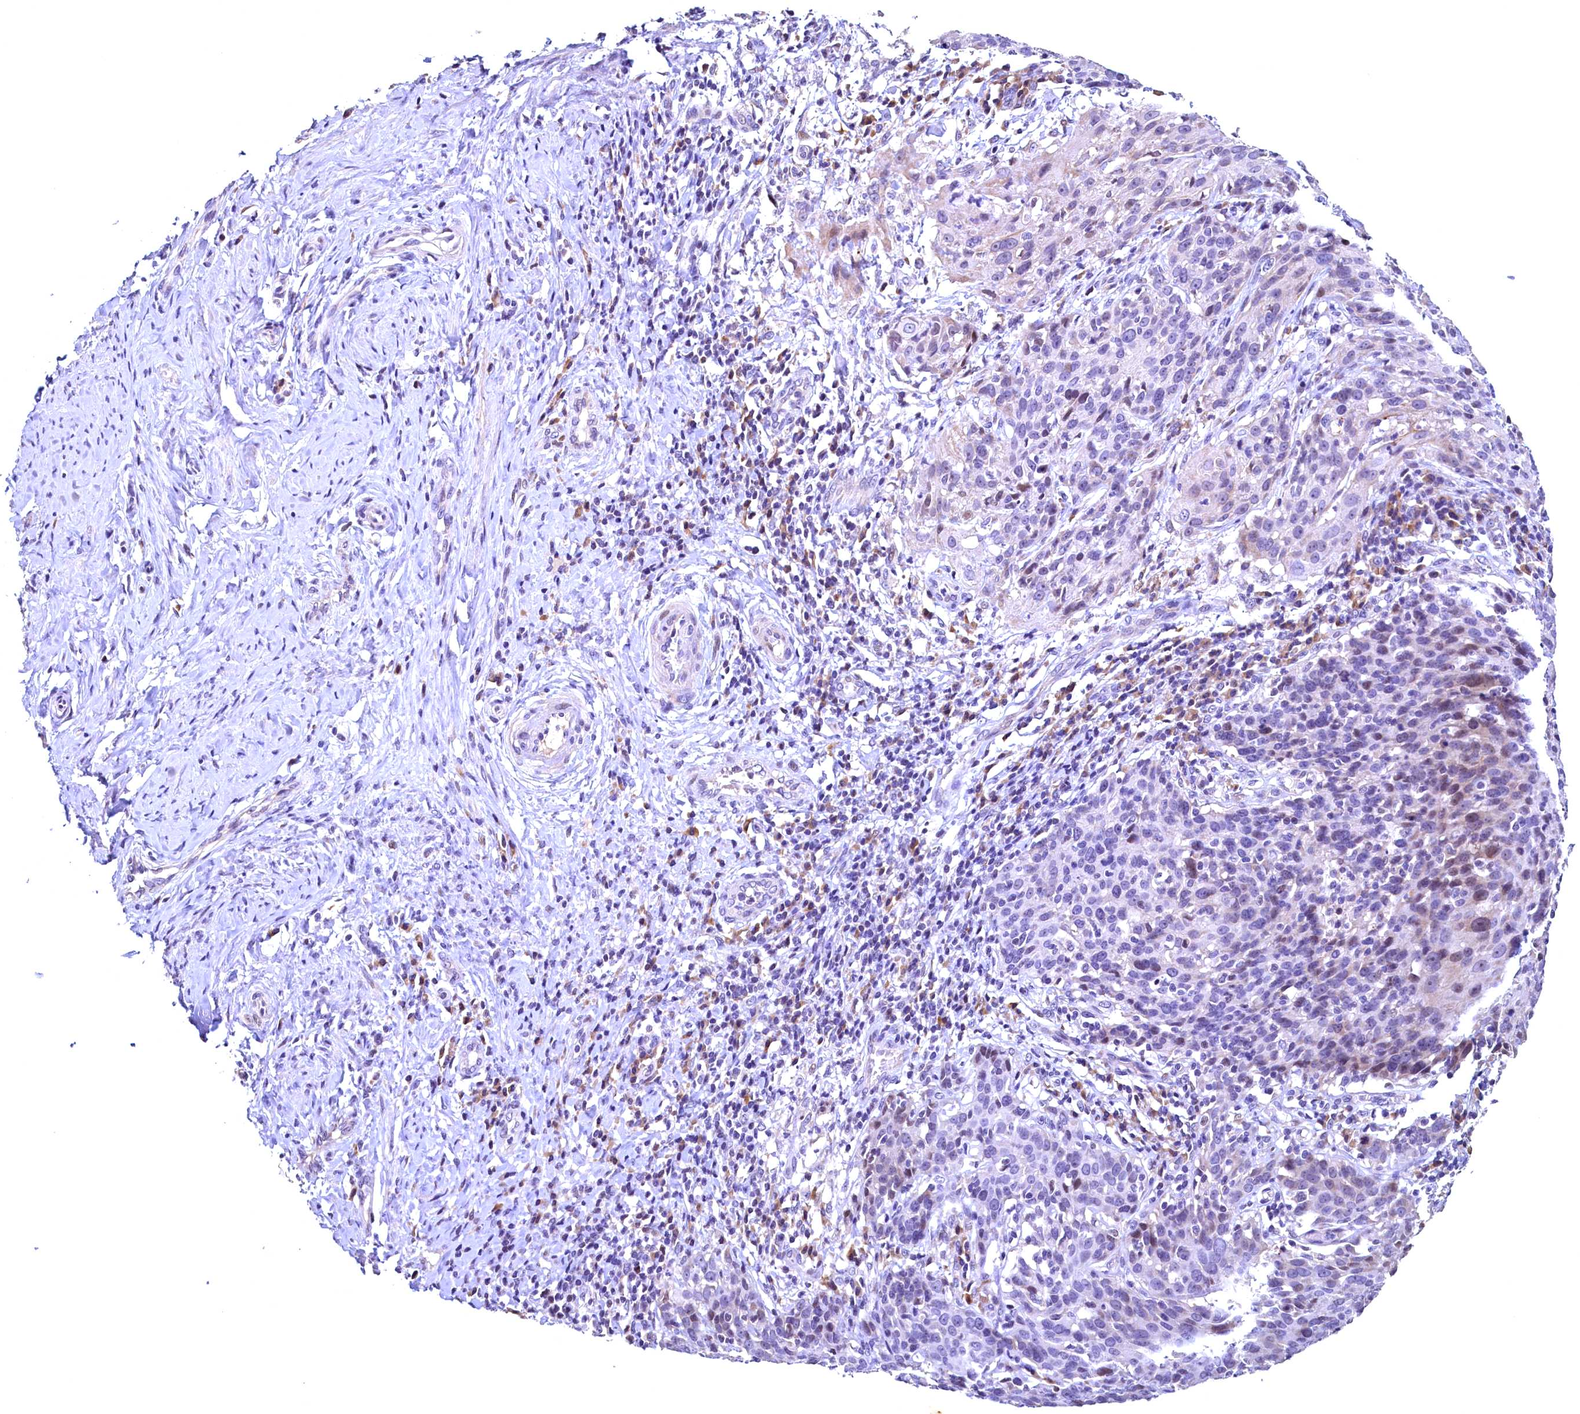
{"staining": {"intensity": "weak", "quantity": "<25%", "location": "nuclear"}, "tissue": "cervical cancer", "cell_type": "Tumor cells", "image_type": "cancer", "snomed": [{"axis": "morphology", "description": "Squamous cell carcinoma, NOS"}, {"axis": "topography", "description": "Cervix"}], "caption": "An immunohistochemistry (IHC) photomicrograph of cervical cancer is shown. There is no staining in tumor cells of cervical cancer.", "gene": "LATS2", "patient": {"sex": "female", "age": 50}}